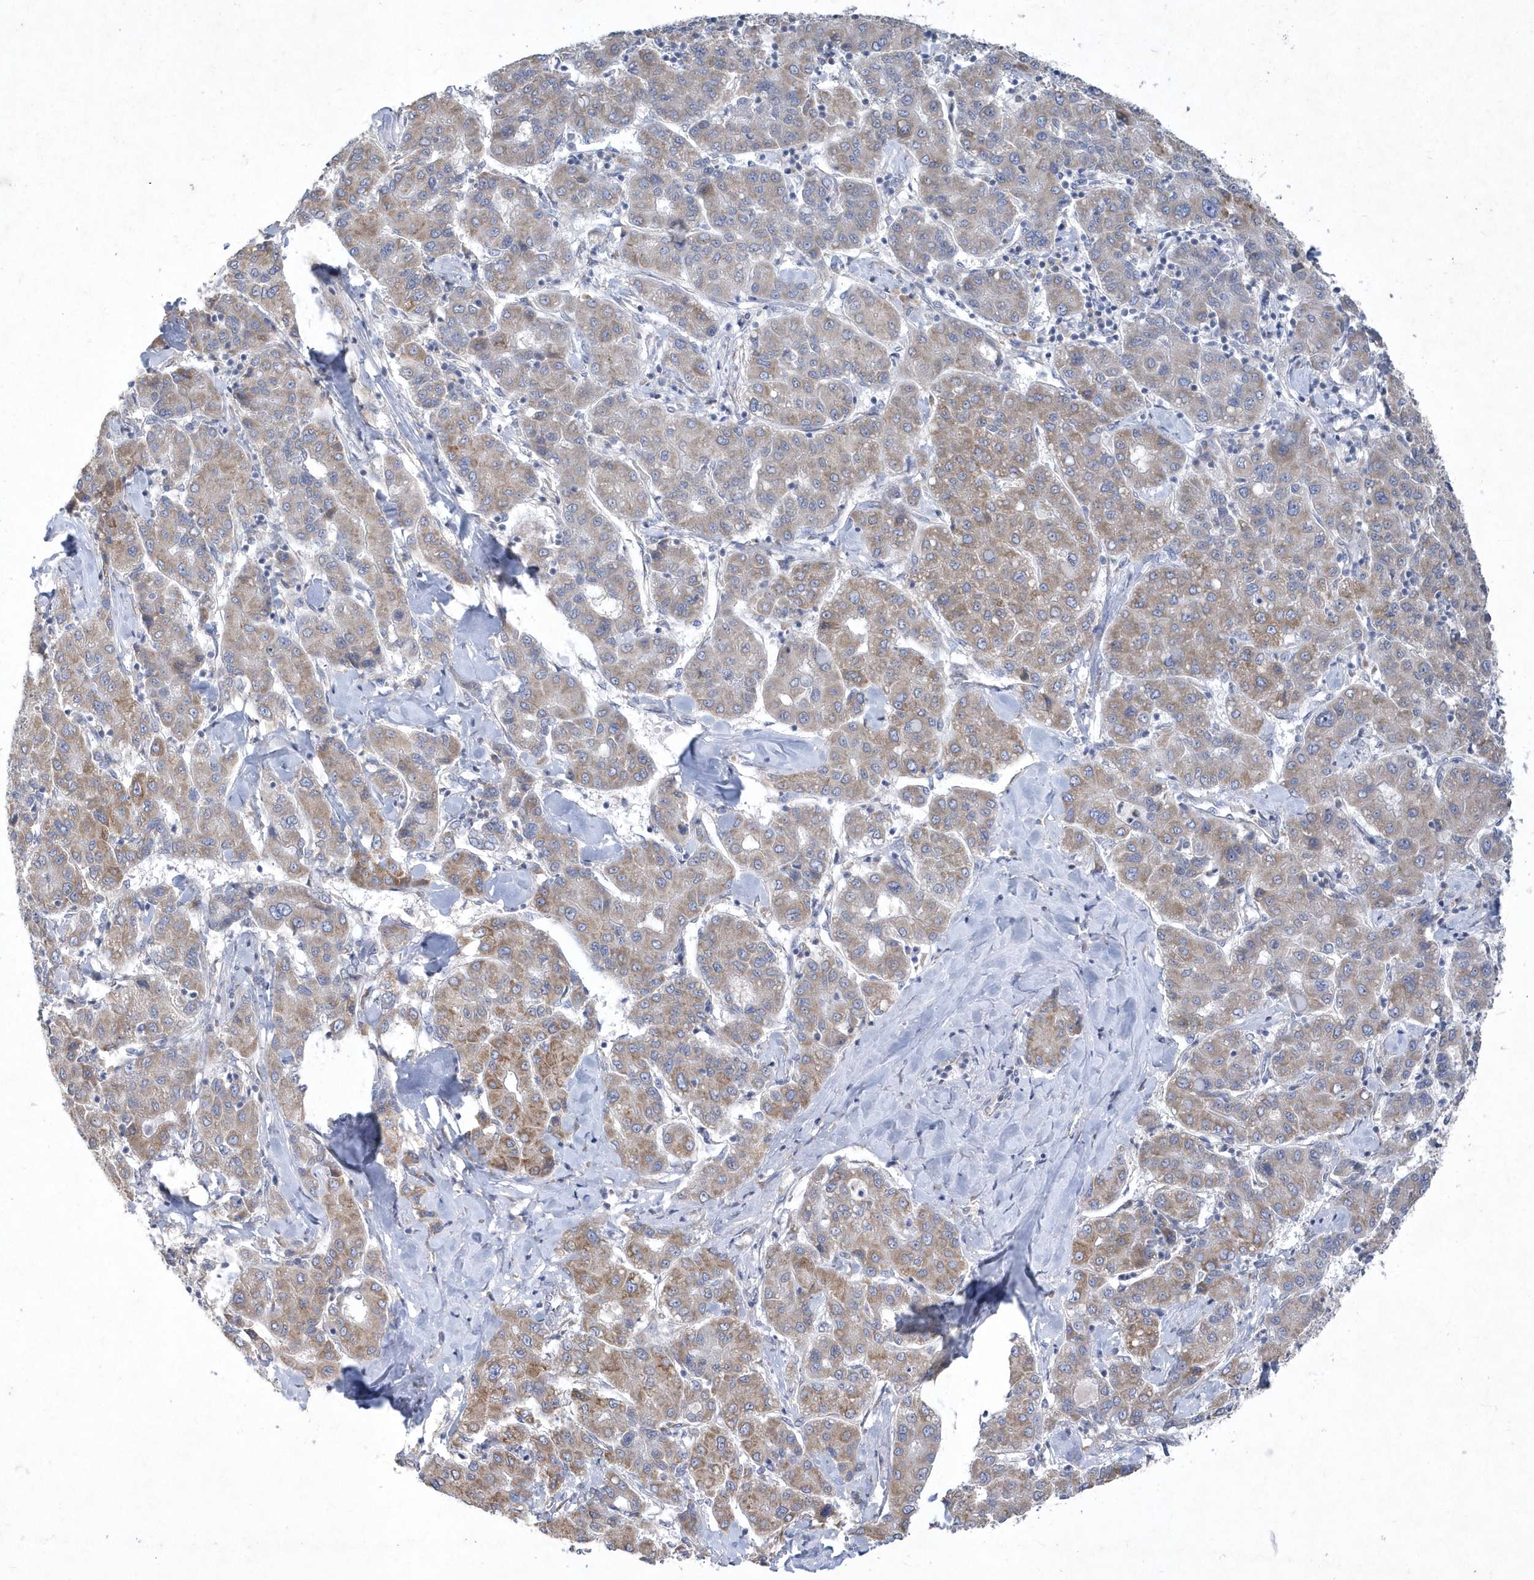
{"staining": {"intensity": "moderate", "quantity": "25%-75%", "location": "cytoplasmic/membranous"}, "tissue": "liver cancer", "cell_type": "Tumor cells", "image_type": "cancer", "snomed": [{"axis": "morphology", "description": "Carcinoma, Hepatocellular, NOS"}, {"axis": "topography", "description": "Liver"}], "caption": "A micrograph showing moderate cytoplasmic/membranous expression in about 25%-75% of tumor cells in liver cancer (hepatocellular carcinoma), as visualized by brown immunohistochemical staining.", "gene": "DGAT1", "patient": {"sex": "male", "age": 65}}